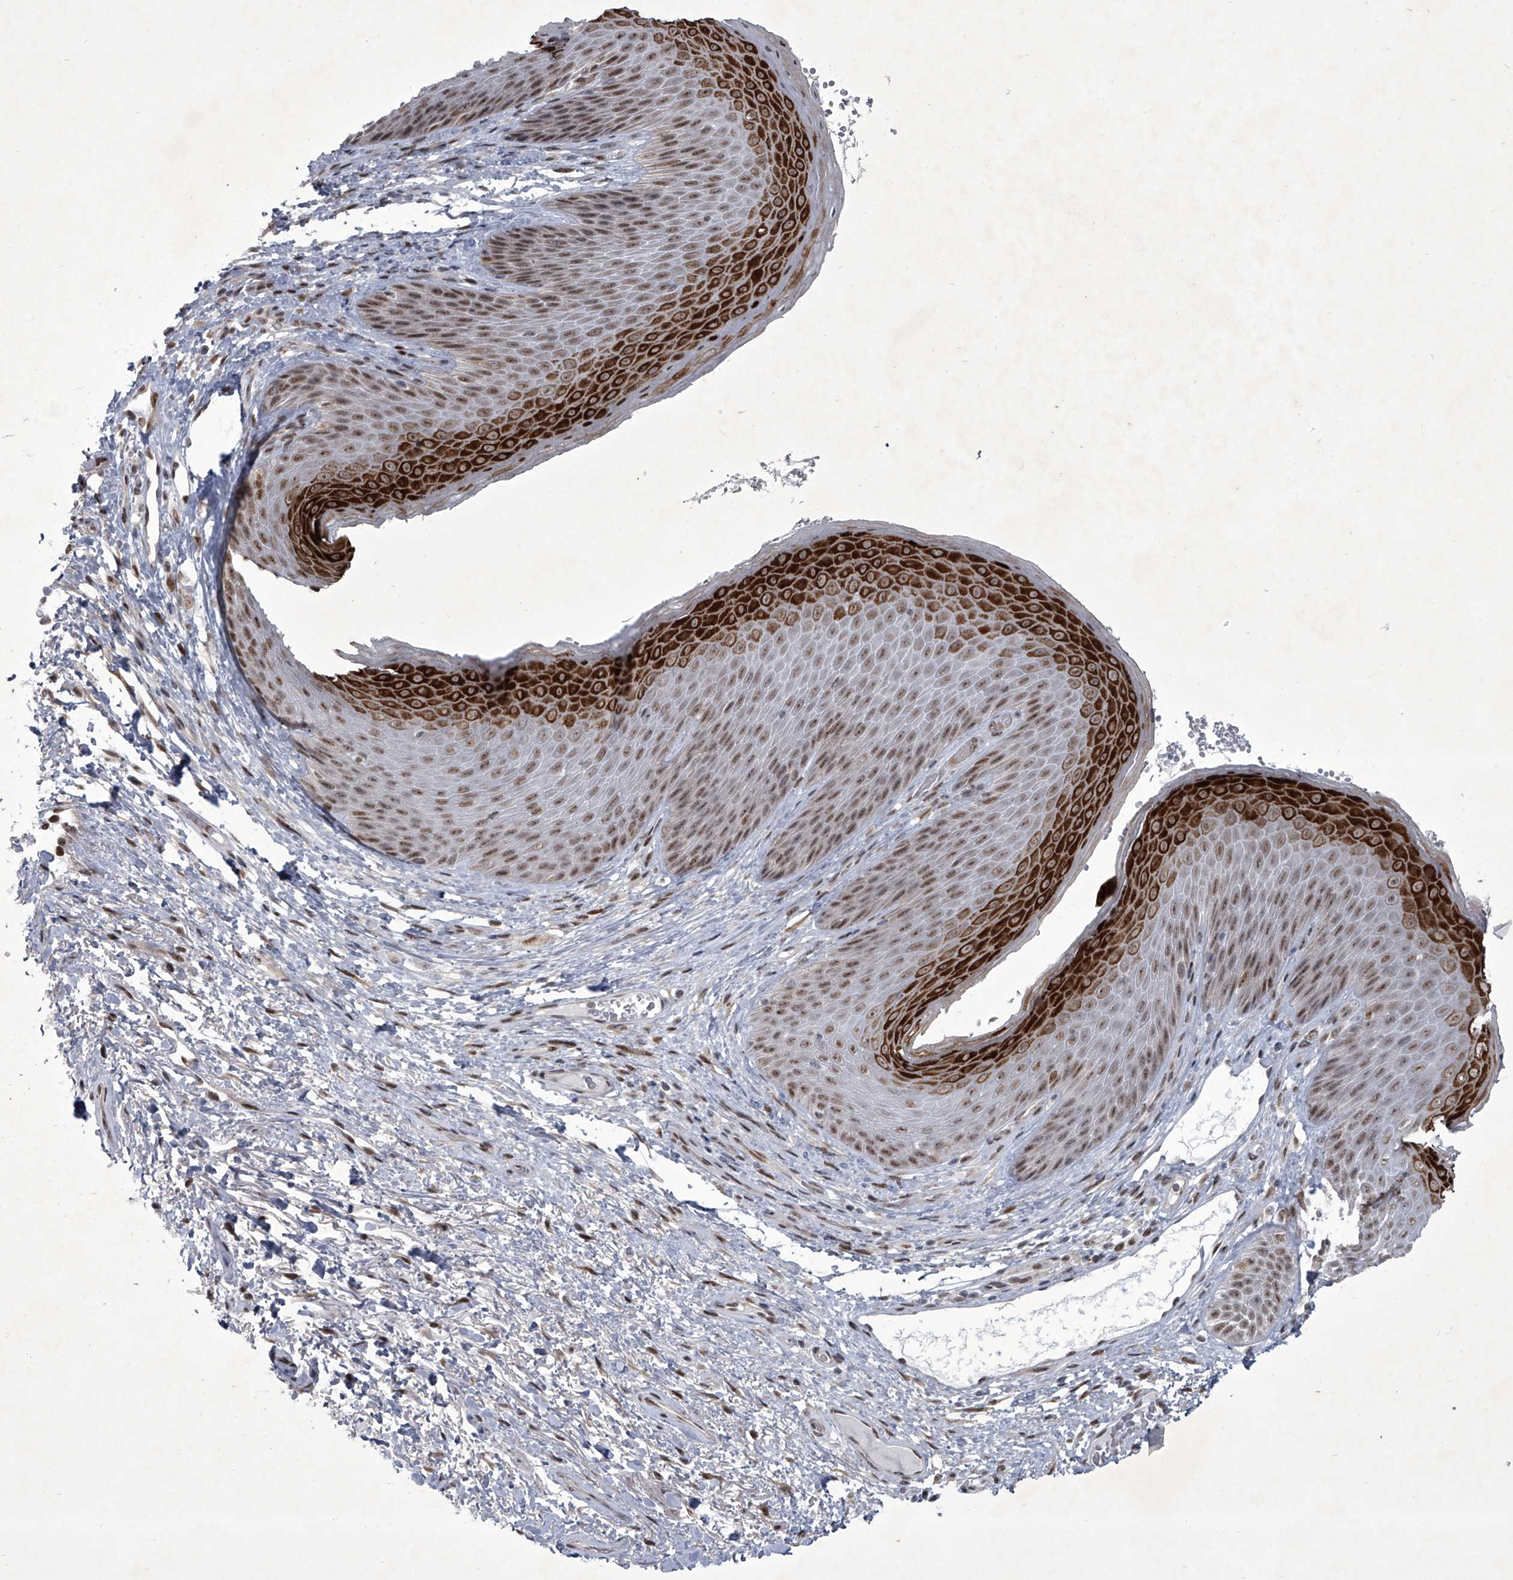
{"staining": {"intensity": "strong", "quantity": ">75%", "location": "cytoplasmic/membranous,nuclear"}, "tissue": "skin", "cell_type": "Epidermal cells", "image_type": "normal", "snomed": [{"axis": "morphology", "description": "Normal tissue, NOS"}, {"axis": "topography", "description": "Anal"}], "caption": "DAB immunohistochemical staining of unremarkable human skin exhibits strong cytoplasmic/membranous,nuclear protein staining in about >75% of epidermal cells.", "gene": "MLLT1", "patient": {"sex": "male", "age": 74}}